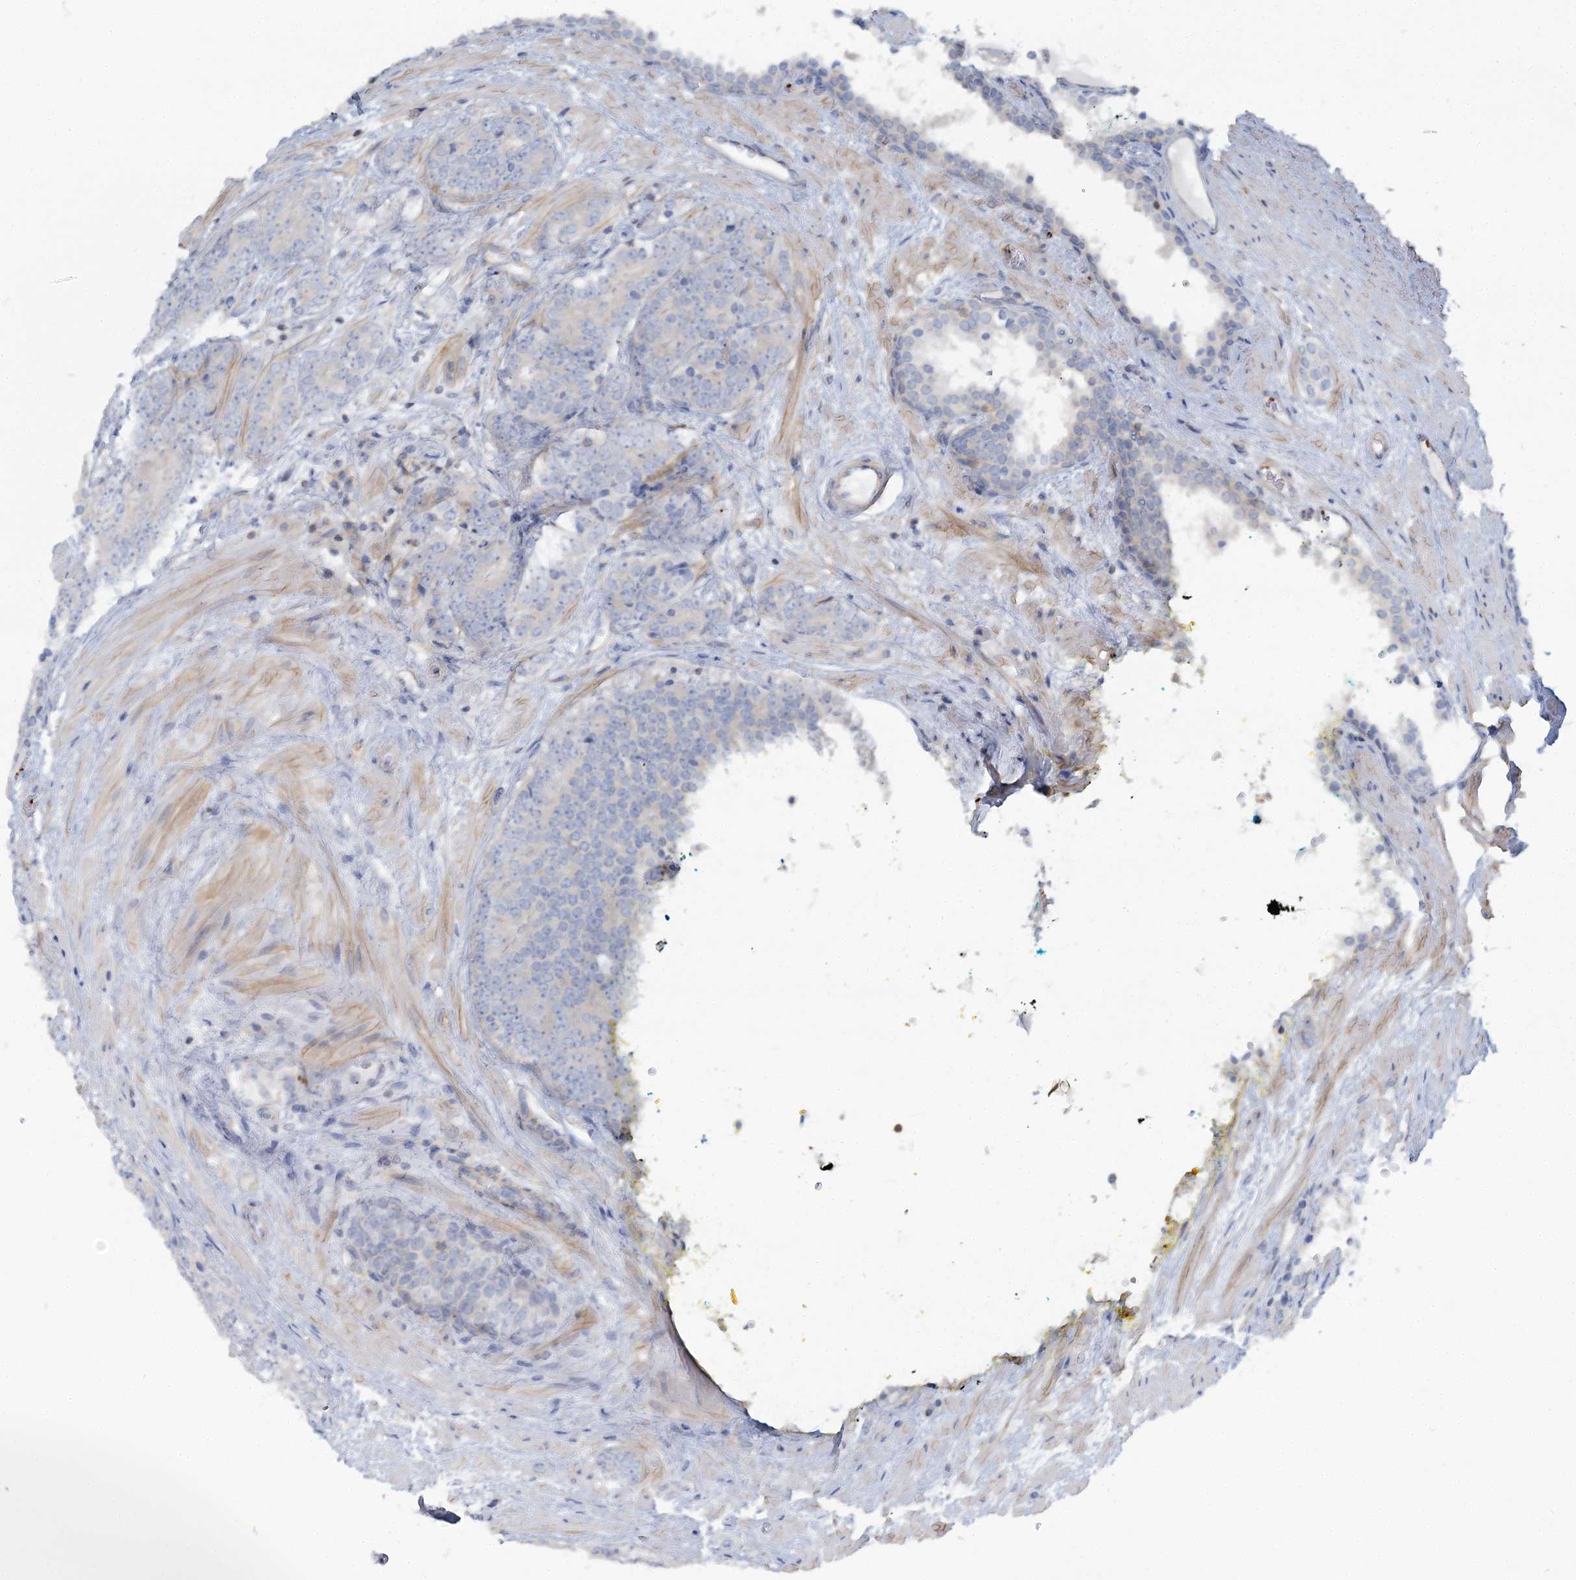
{"staining": {"intensity": "negative", "quantity": "none", "location": "none"}, "tissue": "prostate cancer", "cell_type": "Tumor cells", "image_type": "cancer", "snomed": [{"axis": "morphology", "description": "Adenocarcinoma, High grade"}, {"axis": "topography", "description": "Prostate"}], "caption": "Tumor cells are negative for protein expression in human prostate cancer.", "gene": "CUEDC2", "patient": {"sex": "male", "age": 56}}